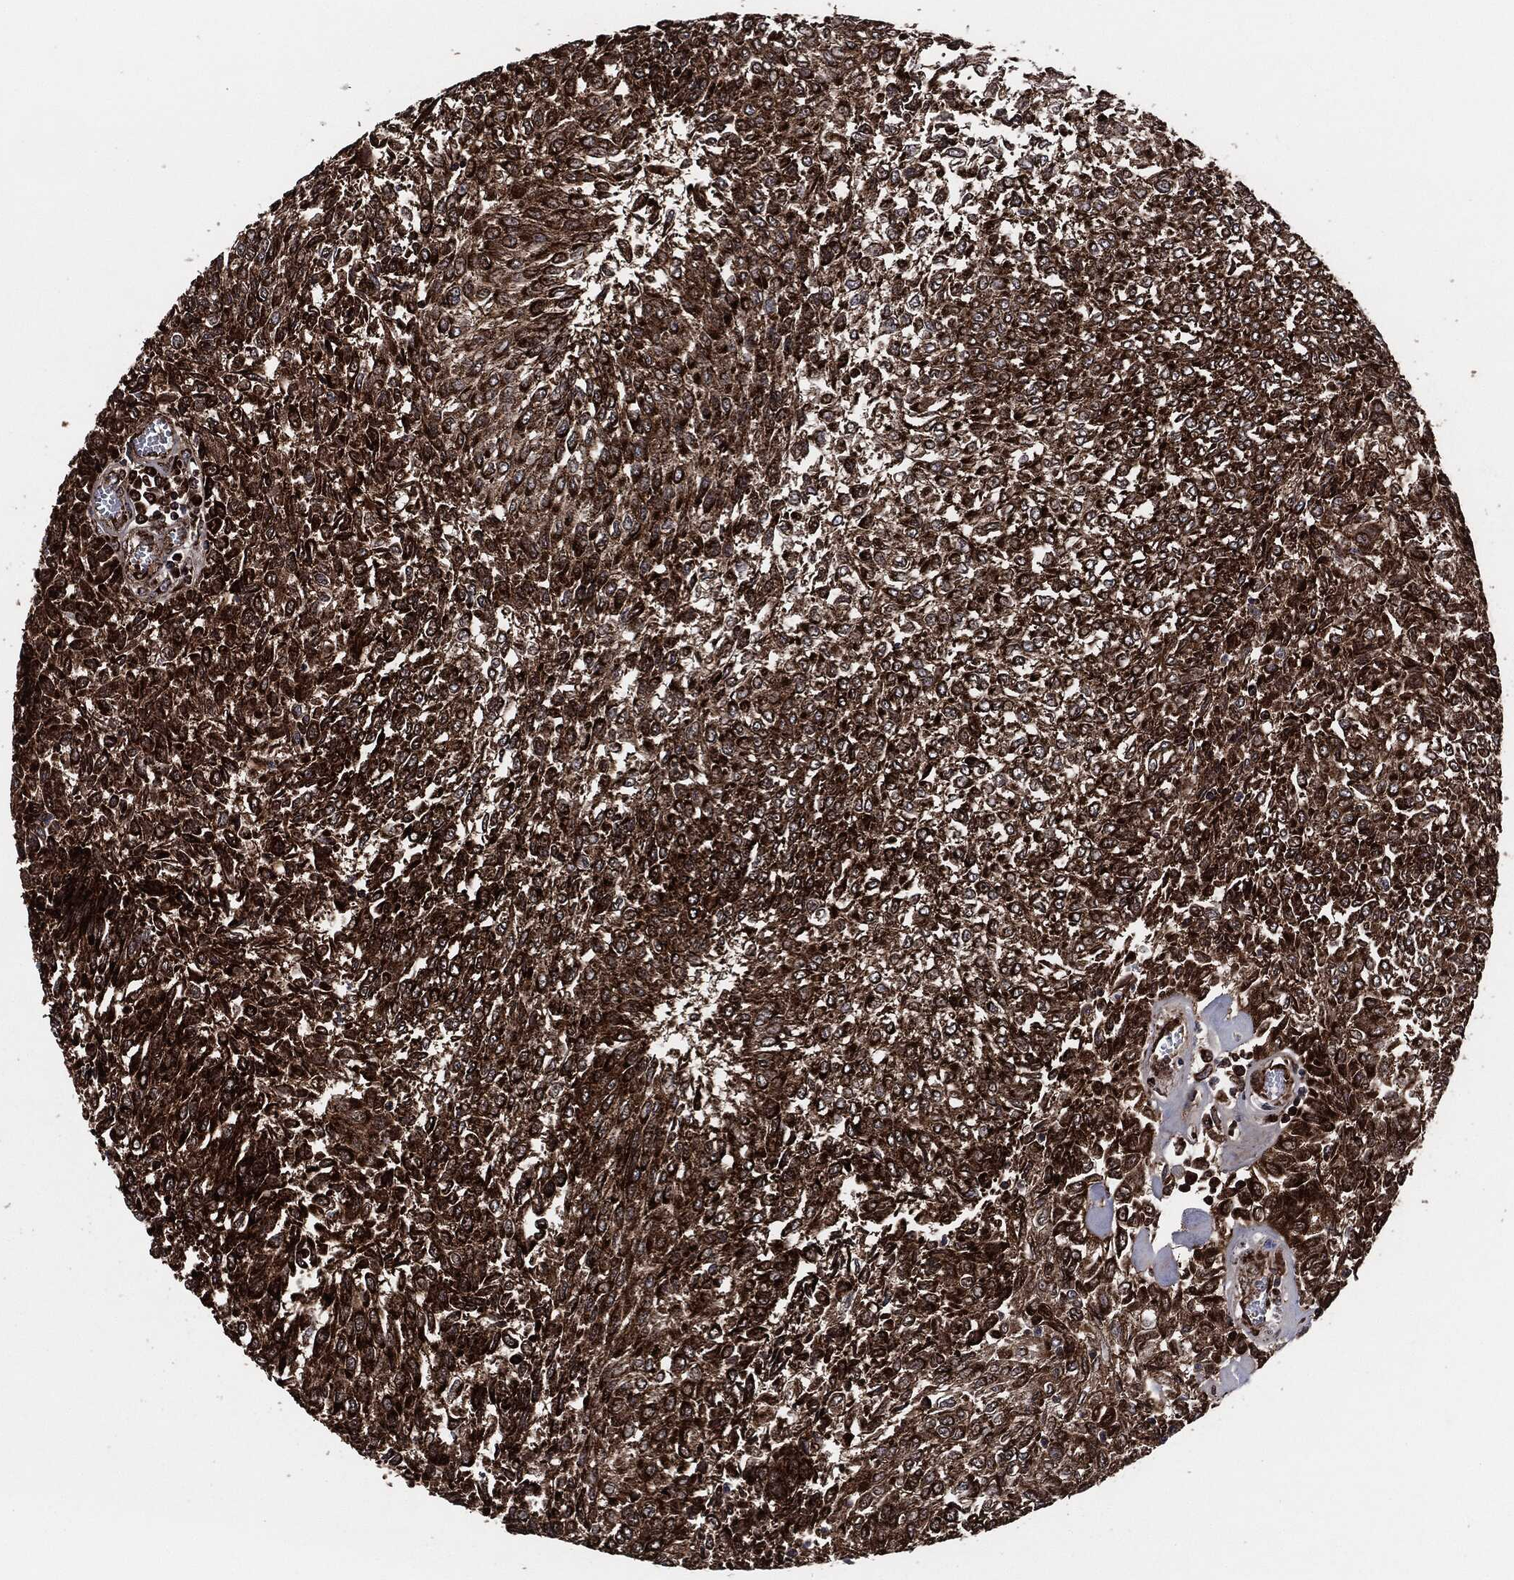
{"staining": {"intensity": "strong", "quantity": "25%-75%", "location": "cytoplasmic/membranous"}, "tissue": "urothelial cancer", "cell_type": "Tumor cells", "image_type": "cancer", "snomed": [{"axis": "morphology", "description": "Urothelial carcinoma, Low grade"}, {"axis": "topography", "description": "Urinary bladder"}], "caption": "Protein staining shows strong cytoplasmic/membranous expression in approximately 25%-75% of tumor cells in low-grade urothelial carcinoma. (brown staining indicates protein expression, while blue staining denotes nuclei).", "gene": "FH", "patient": {"sex": "male", "age": 78}}